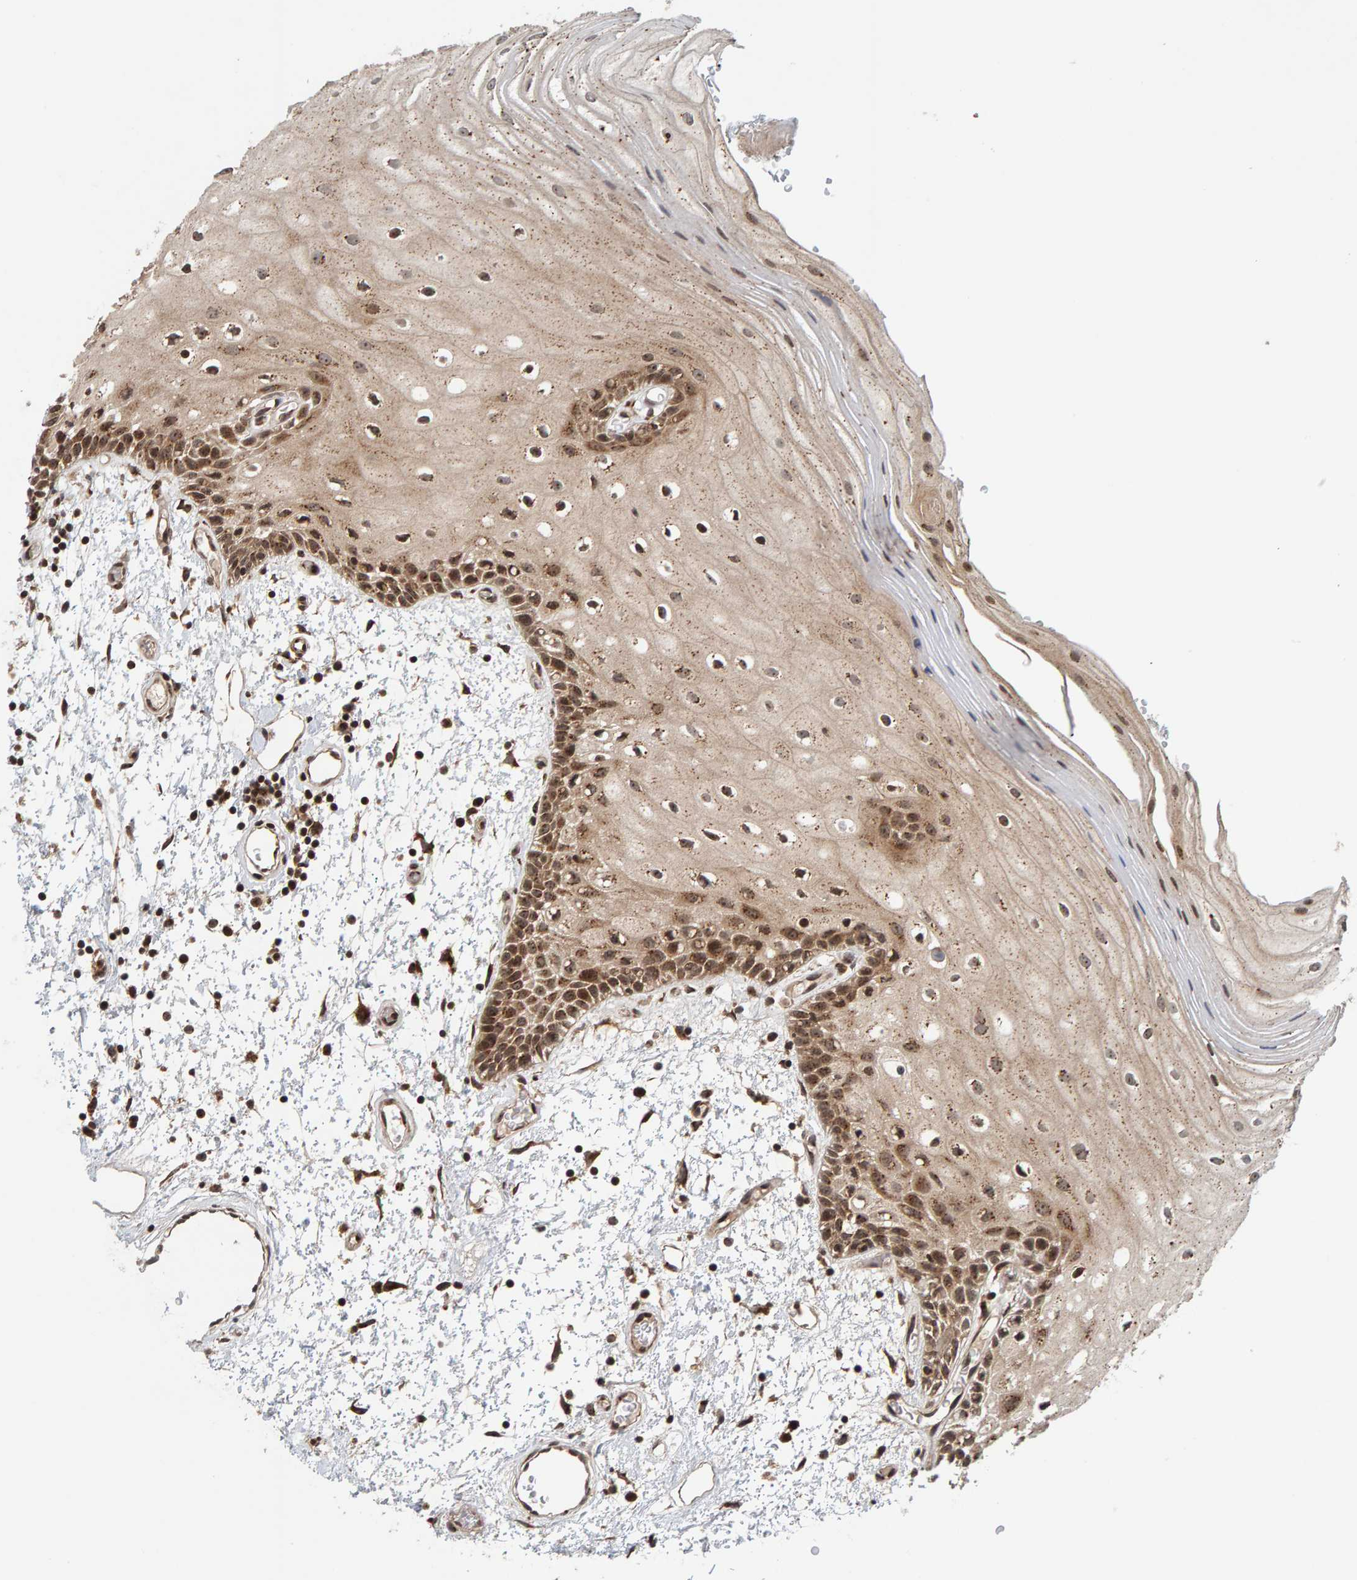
{"staining": {"intensity": "moderate", "quantity": ">75%", "location": "cytoplasmic/membranous,nuclear"}, "tissue": "oral mucosa", "cell_type": "Squamous epithelial cells", "image_type": "normal", "snomed": [{"axis": "morphology", "description": "Normal tissue, NOS"}, {"axis": "topography", "description": "Oral tissue"}], "caption": "IHC (DAB) staining of unremarkable oral mucosa displays moderate cytoplasmic/membranous,nuclear protein positivity in about >75% of squamous epithelial cells. (Brightfield microscopy of DAB IHC at high magnification).", "gene": "CCDC182", "patient": {"sex": "male", "age": 52}}